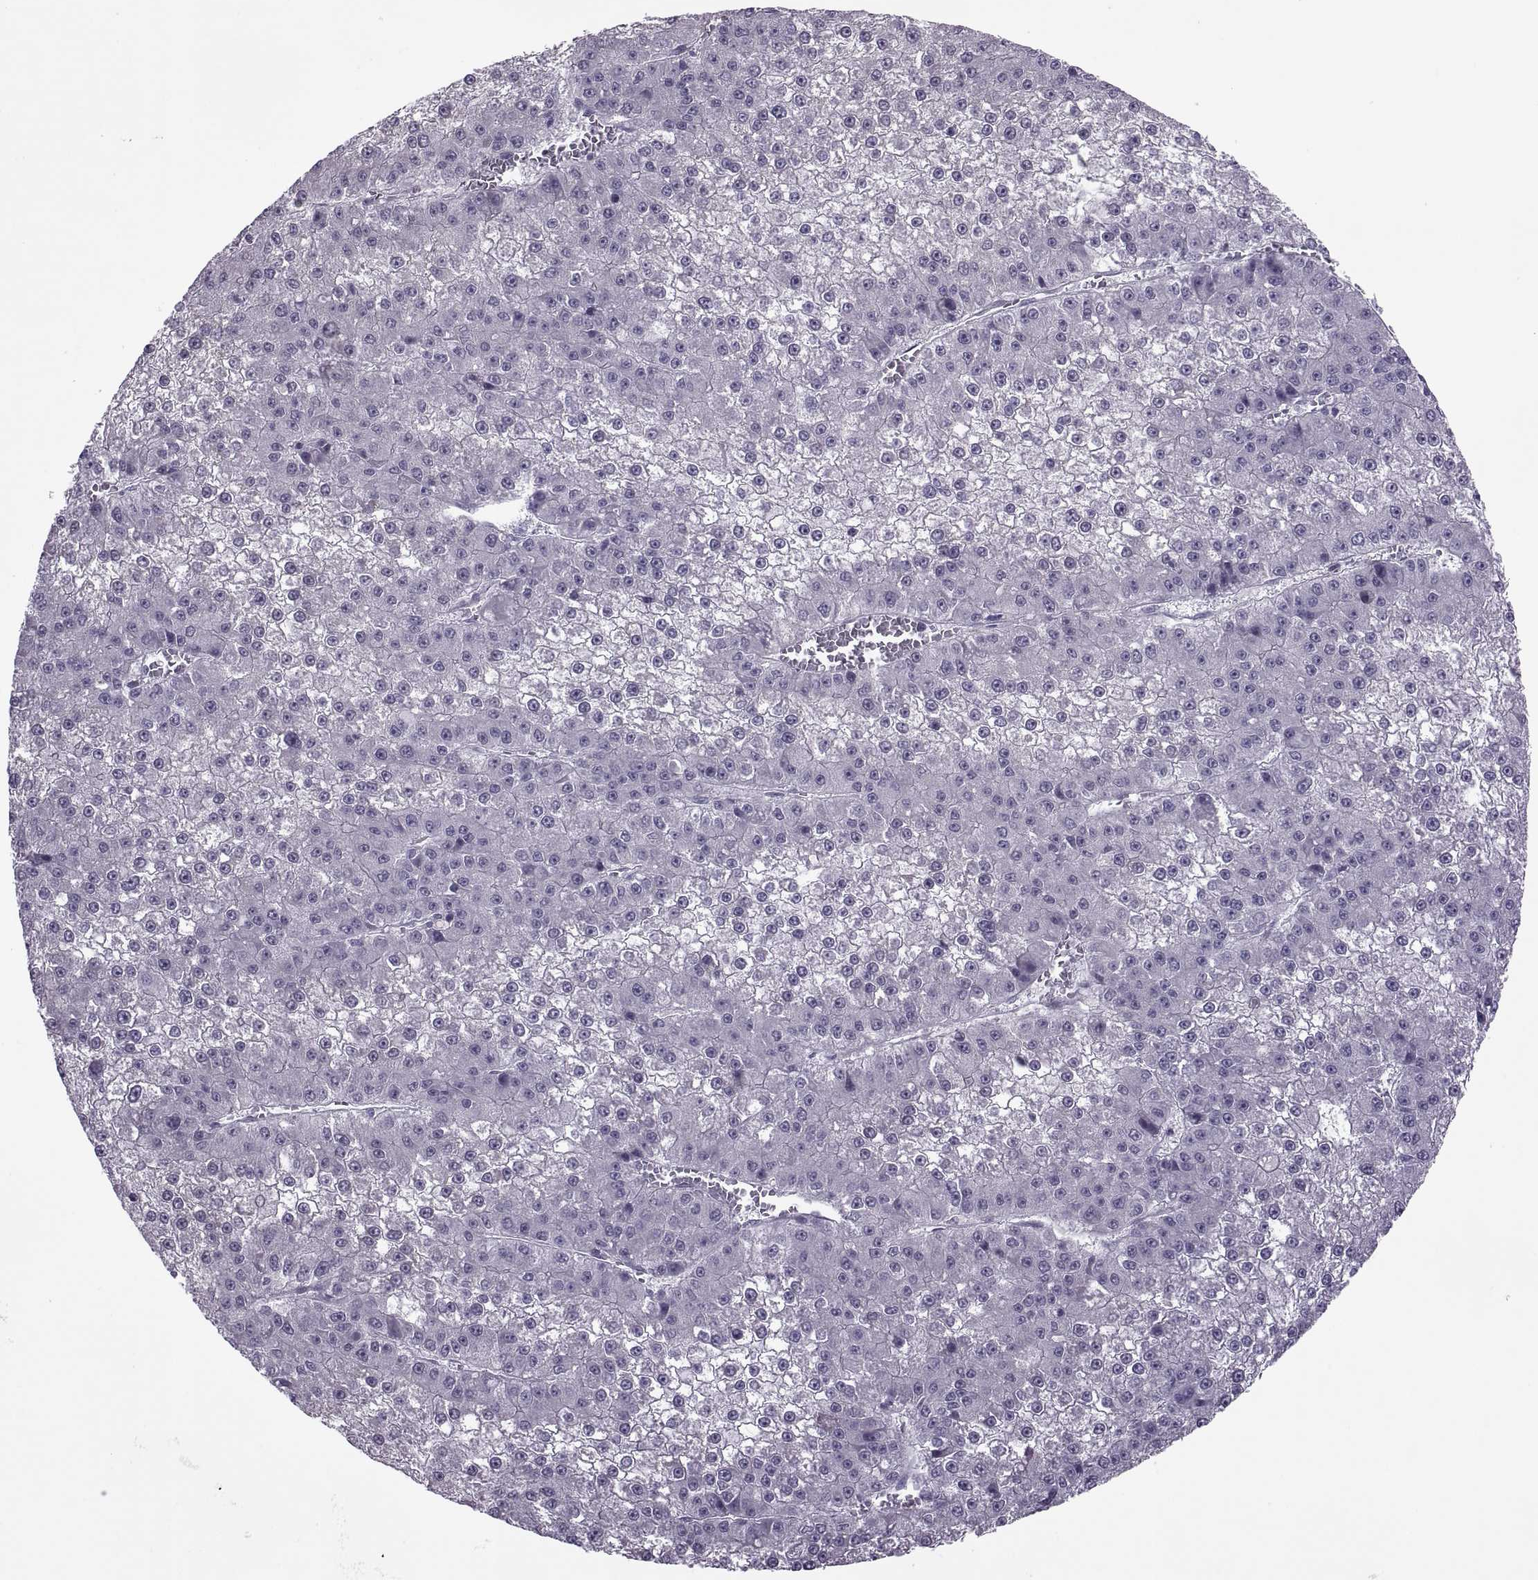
{"staining": {"intensity": "negative", "quantity": "none", "location": "none"}, "tissue": "liver cancer", "cell_type": "Tumor cells", "image_type": "cancer", "snomed": [{"axis": "morphology", "description": "Carcinoma, Hepatocellular, NOS"}, {"axis": "topography", "description": "Liver"}], "caption": "The histopathology image reveals no staining of tumor cells in liver hepatocellular carcinoma. Brightfield microscopy of immunohistochemistry (IHC) stained with DAB (3,3'-diaminobenzidine) (brown) and hematoxylin (blue), captured at high magnification.", "gene": "ODF3", "patient": {"sex": "female", "age": 73}}